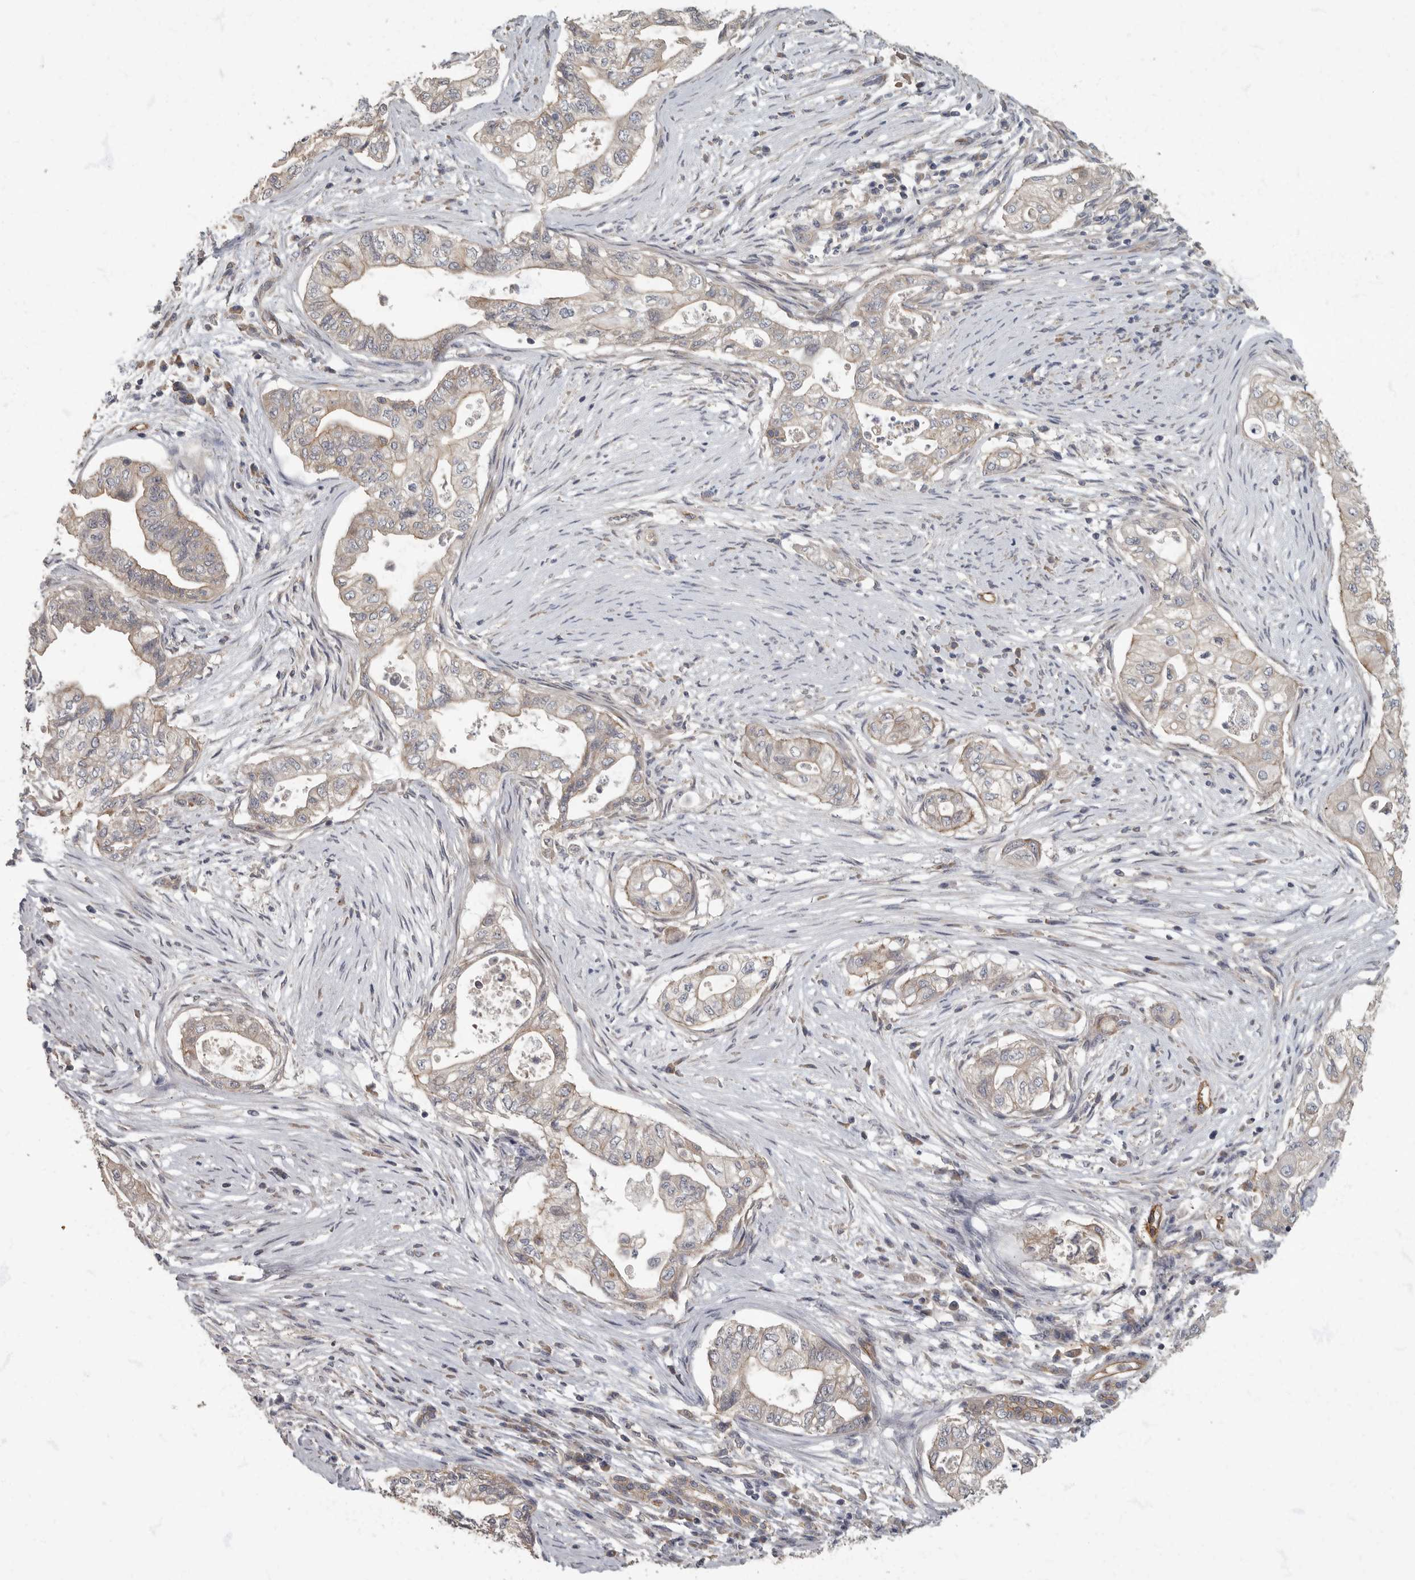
{"staining": {"intensity": "negative", "quantity": "none", "location": "none"}, "tissue": "pancreatic cancer", "cell_type": "Tumor cells", "image_type": "cancer", "snomed": [{"axis": "morphology", "description": "Adenocarcinoma, NOS"}, {"axis": "topography", "description": "Pancreas"}], "caption": "Pancreatic cancer (adenocarcinoma) was stained to show a protein in brown. There is no significant staining in tumor cells.", "gene": "PDK1", "patient": {"sex": "male", "age": 72}}